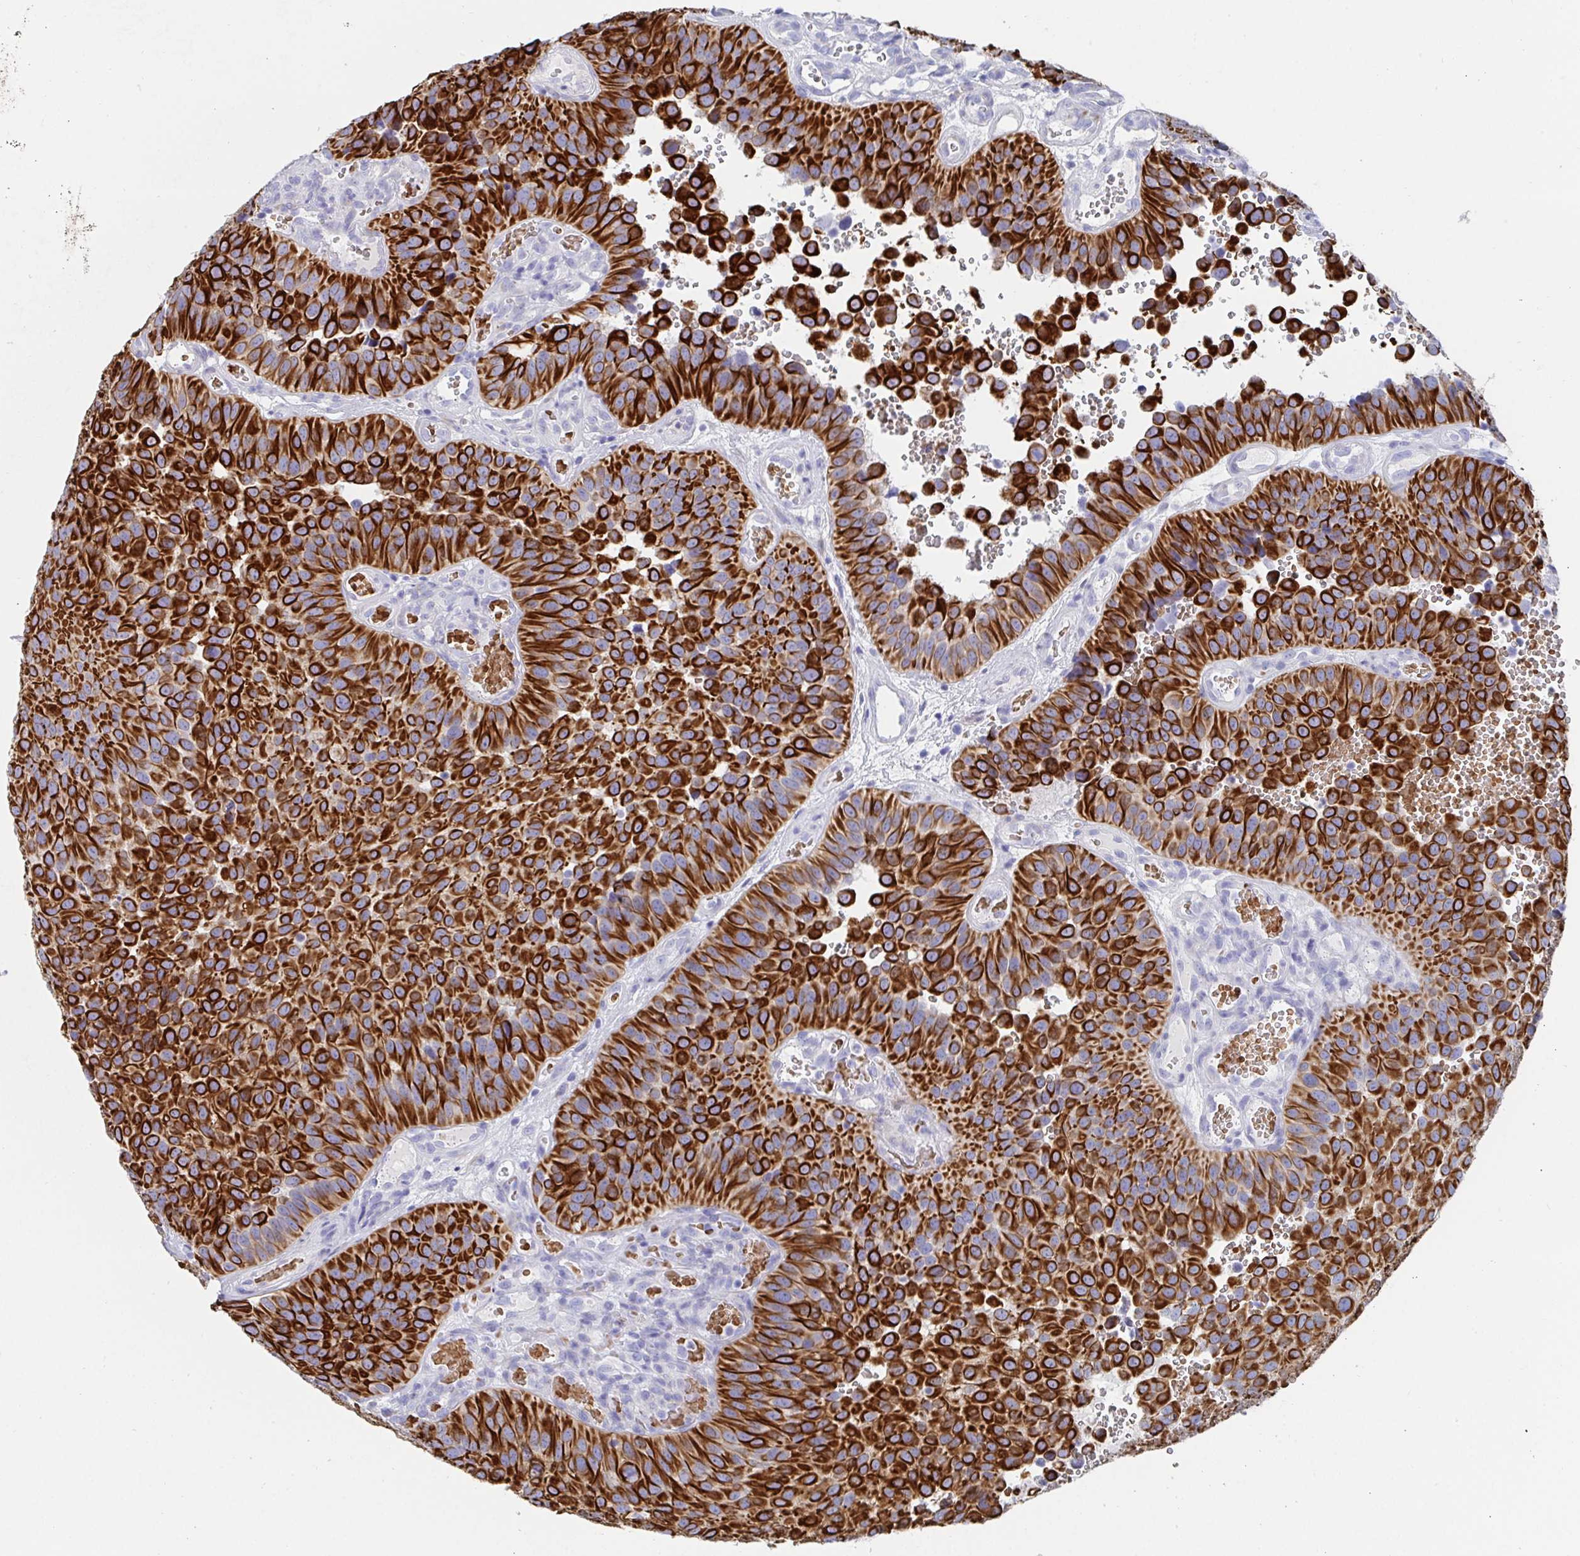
{"staining": {"intensity": "strong", "quantity": ">75%", "location": "cytoplasmic/membranous"}, "tissue": "urothelial cancer", "cell_type": "Tumor cells", "image_type": "cancer", "snomed": [{"axis": "morphology", "description": "Urothelial carcinoma, Low grade"}, {"axis": "topography", "description": "Urinary bladder"}], "caption": "There is high levels of strong cytoplasmic/membranous positivity in tumor cells of low-grade urothelial carcinoma, as demonstrated by immunohistochemical staining (brown color).", "gene": "CLDN8", "patient": {"sex": "male", "age": 76}}